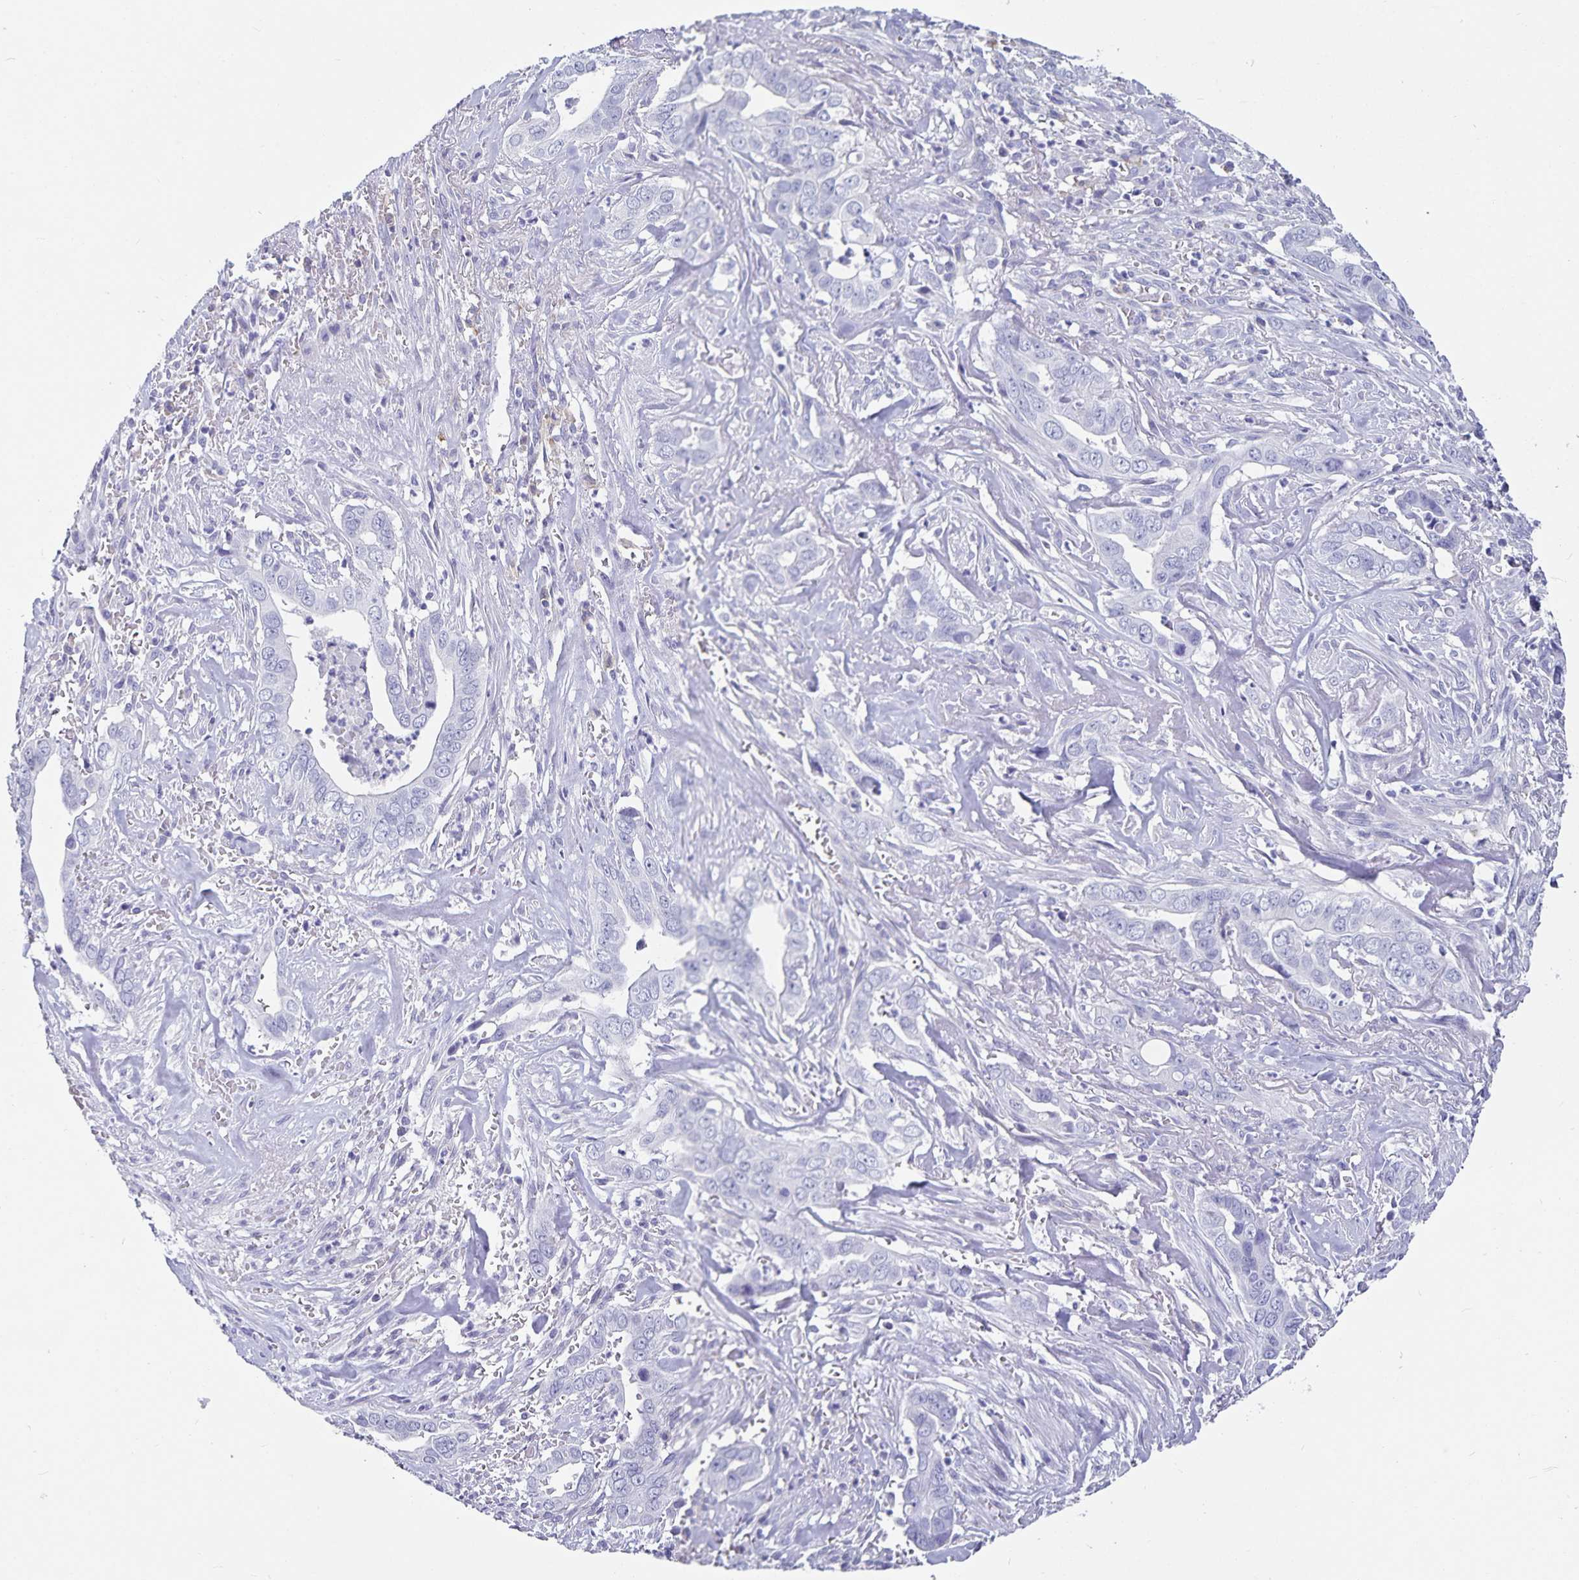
{"staining": {"intensity": "negative", "quantity": "none", "location": "none"}, "tissue": "liver cancer", "cell_type": "Tumor cells", "image_type": "cancer", "snomed": [{"axis": "morphology", "description": "Cholangiocarcinoma"}, {"axis": "topography", "description": "Liver"}], "caption": "The micrograph exhibits no staining of tumor cells in liver cancer.", "gene": "PLAC1", "patient": {"sex": "female", "age": 79}}